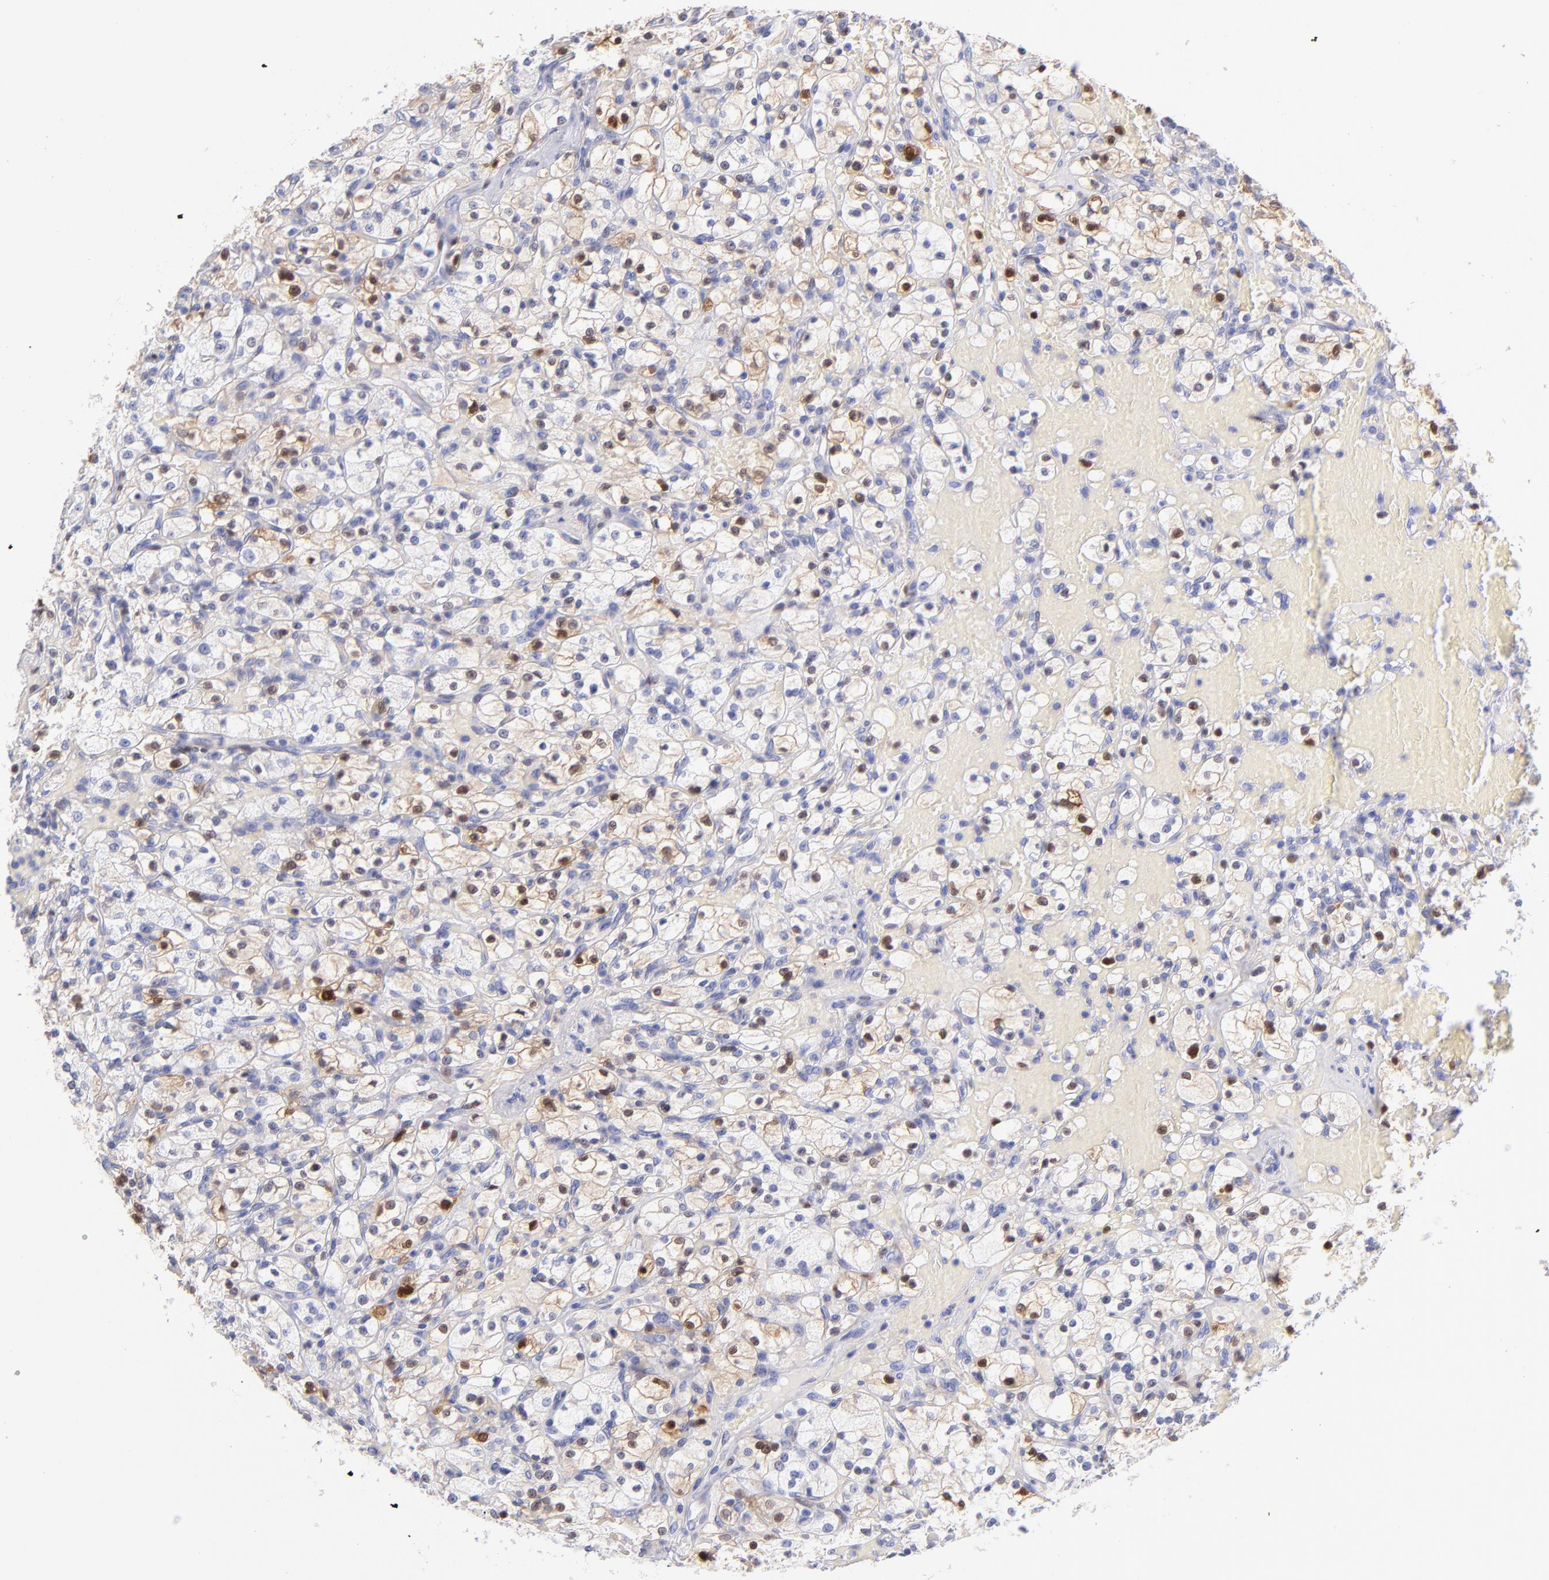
{"staining": {"intensity": "moderate", "quantity": "<25%", "location": "cytoplasmic/membranous,nuclear"}, "tissue": "renal cancer", "cell_type": "Tumor cells", "image_type": "cancer", "snomed": [{"axis": "morphology", "description": "Adenocarcinoma, NOS"}, {"axis": "topography", "description": "Kidney"}], "caption": "Renal cancer (adenocarcinoma) stained for a protein (brown) shows moderate cytoplasmic/membranous and nuclear positive staining in approximately <25% of tumor cells.", "gene": "SCGN", "patient": {"sex": "female", "age": 83}}